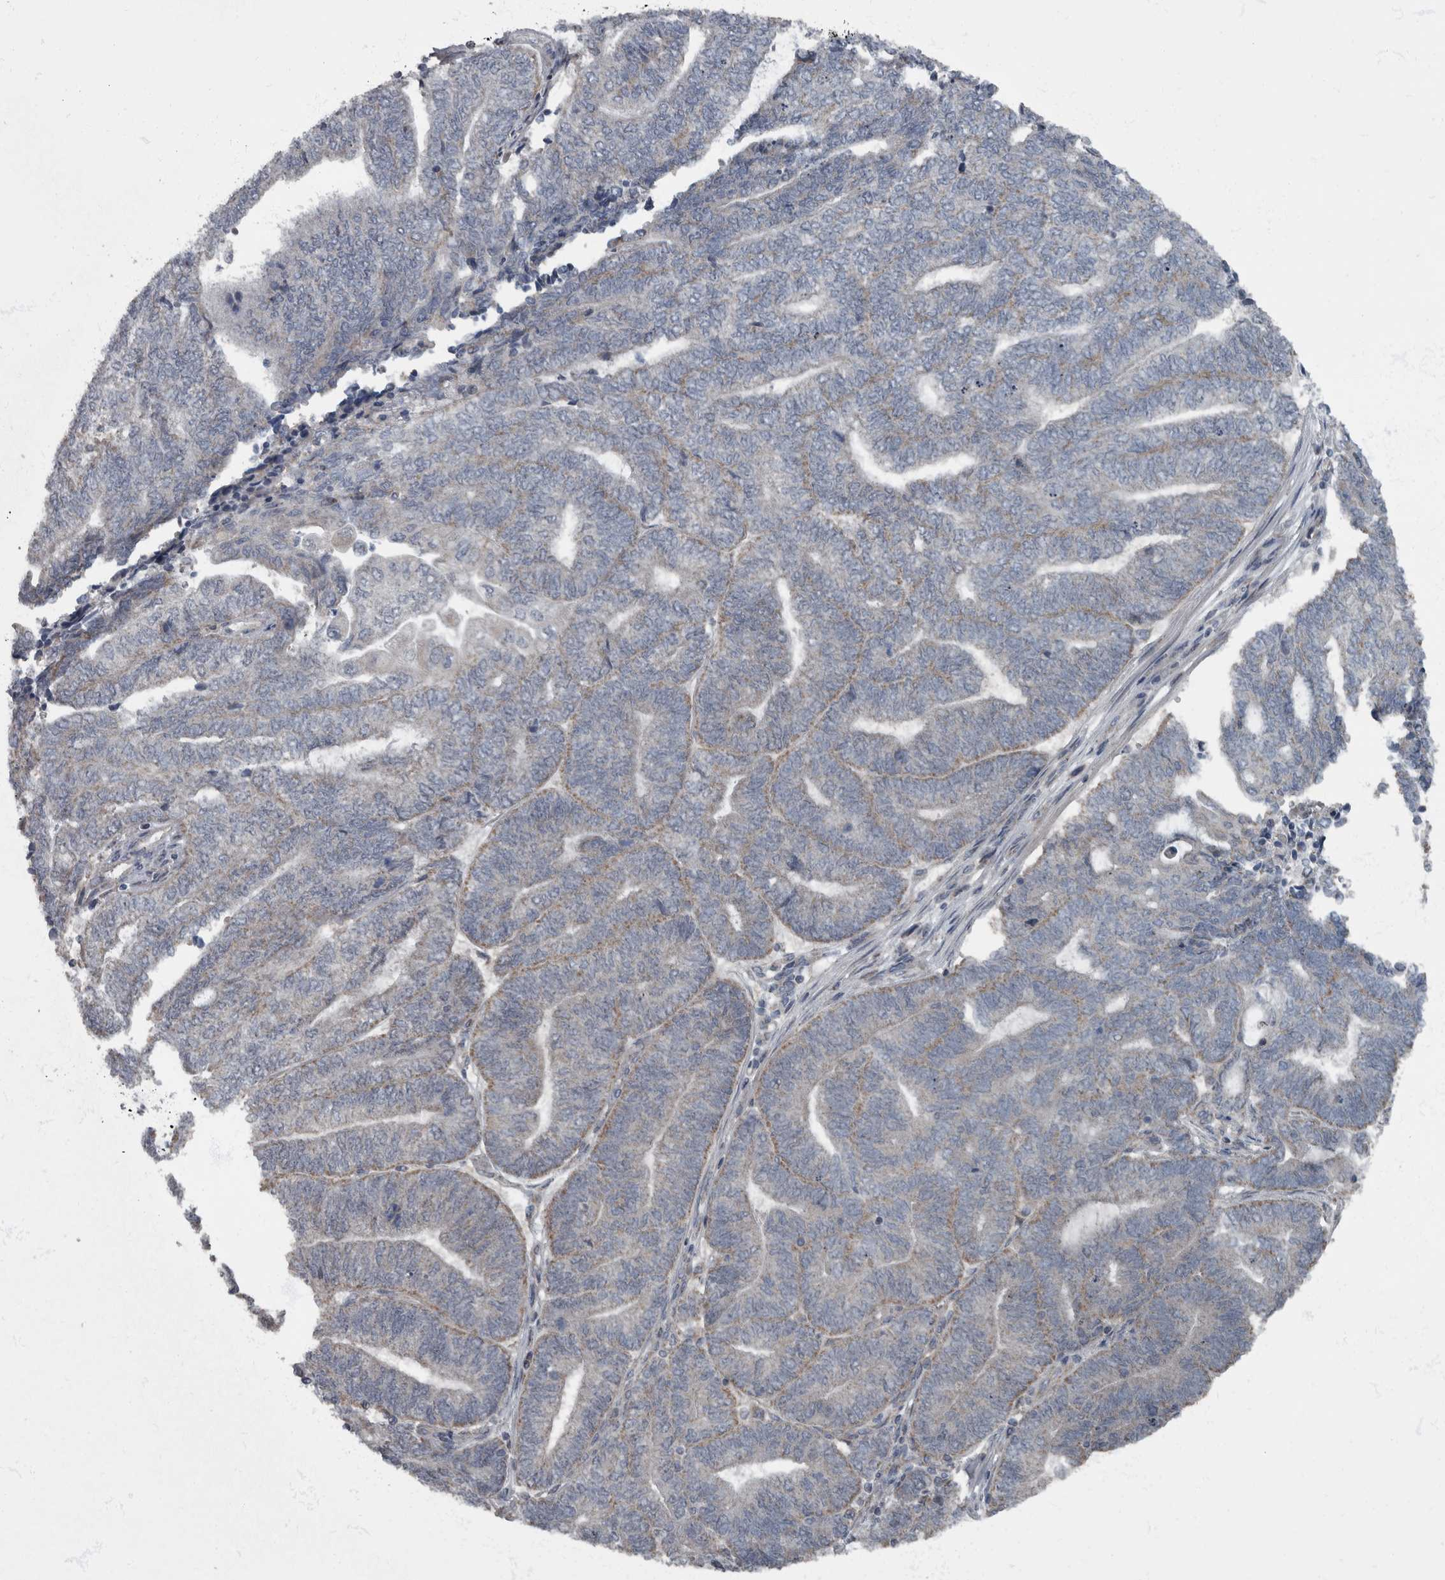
{"staining": {"intensity": "weak", "quantity": "<25%", "location": "cytoplasmic/membranous"}, "tissue": "endometrial cancer", "cell_type": "Tumor cells", "image_type": "cancer", "snomed": [{"axis": "morphology", "description": "Adenocarcinoma, NOS"}, {"axis": "topography", "description": "Uterus"}, {"axis": "topography", "description": "Endometrium"}], "caption": "IHC of human endometrial adenocarcinoma demonstrates no positivity in tumor cells. (IHC, brightfield microscopy, high magnification).", "gene": "RABGGTB", "patient": {"sex": "female", "age": 70}}